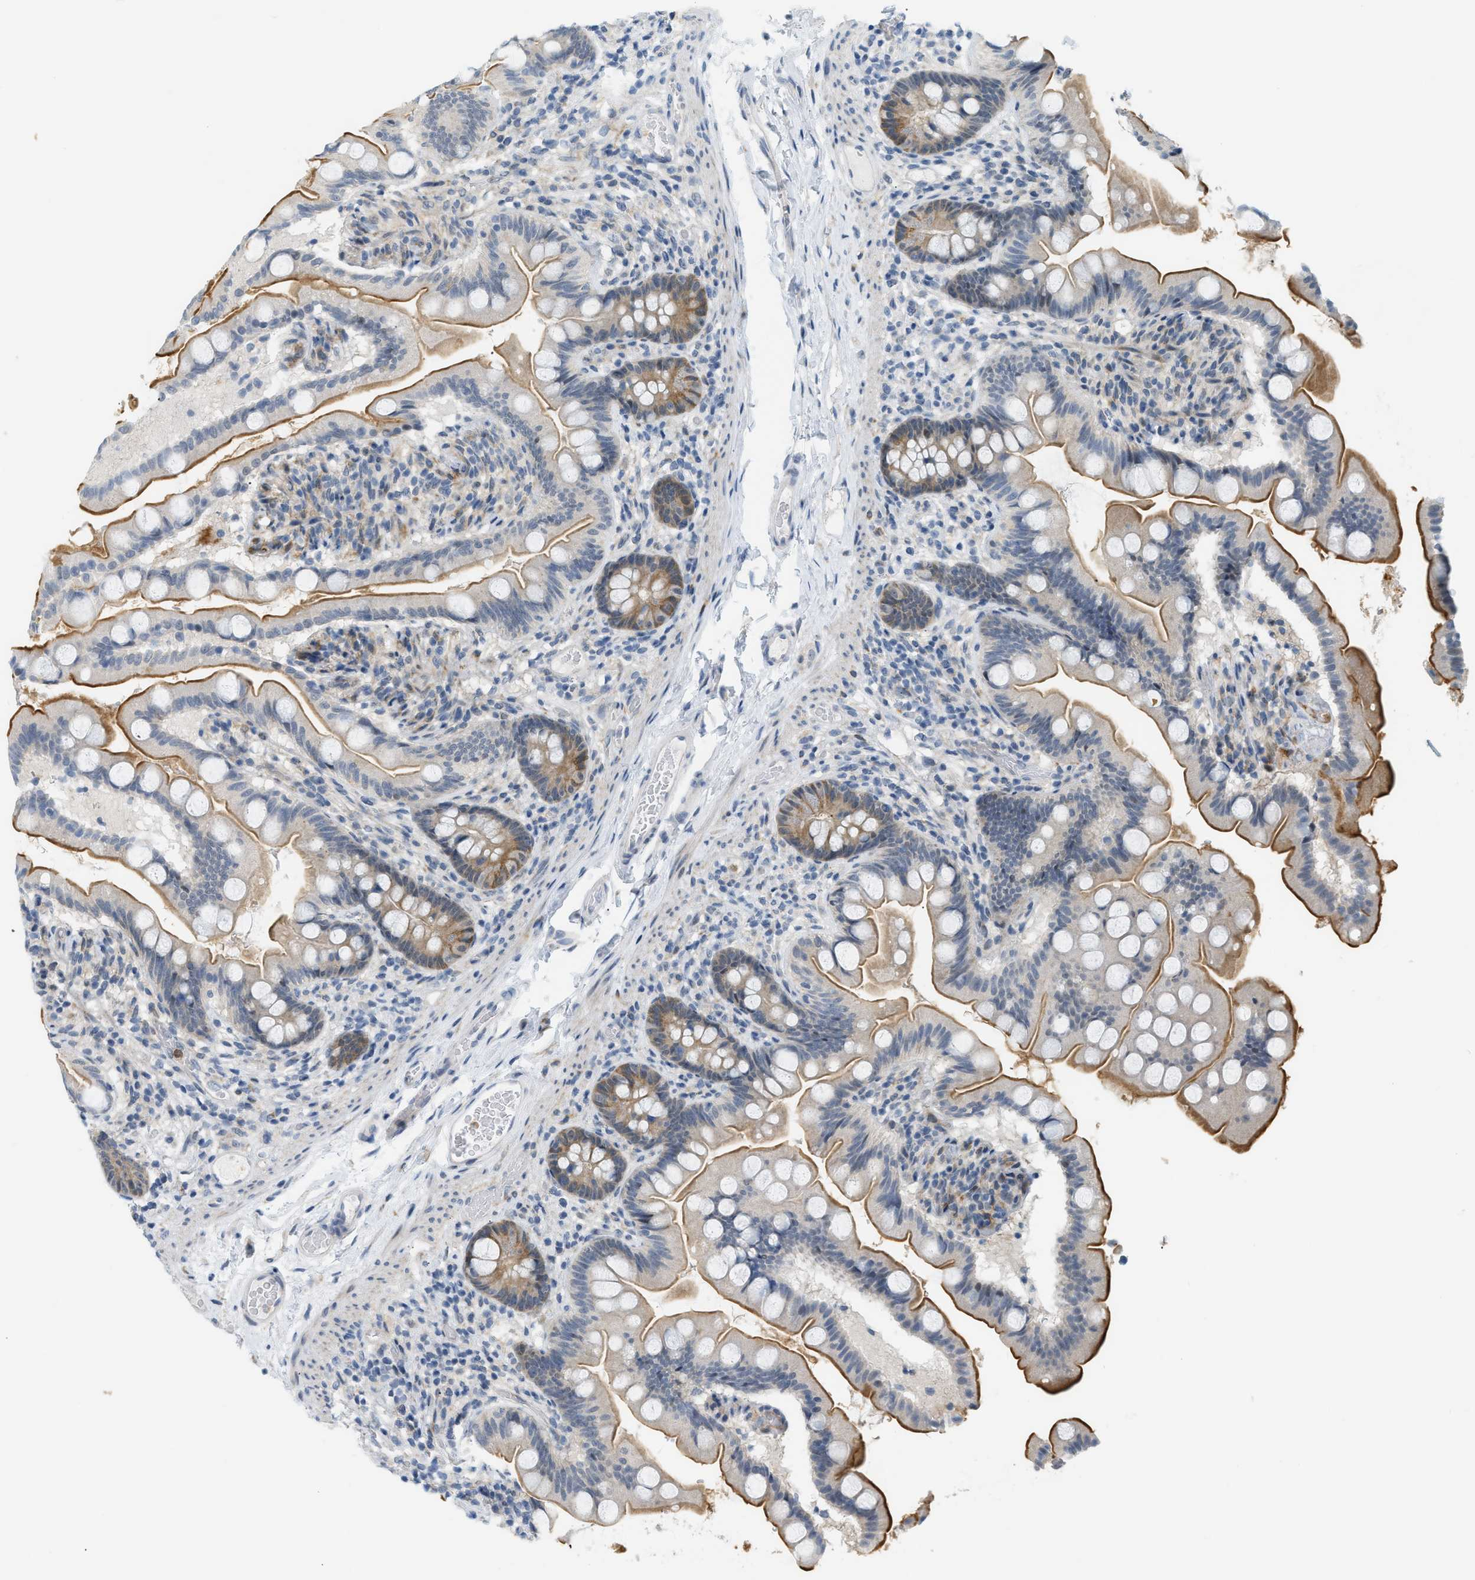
{"staining": {"intensity": "strong", "quantity": ">75%", "location": "cytoplasmic/membranous"}, "tissue": "small intestine", "cell_type": "Glandular cells", "image_type": "normal", "snomed": [{"axis": "morphology", "description": "Normal tissue, NOS"}, {"axis": "topography", "description": "Small intestine"}], "caption": "DAB immunohistochemical staining of unremarkable small intestine reveals strong cytoplasmic/membranous protein staining in approximately >75% of glandular cells.", "gene": "ZNF408", "patient": {"sex": "female", "age": 56}}